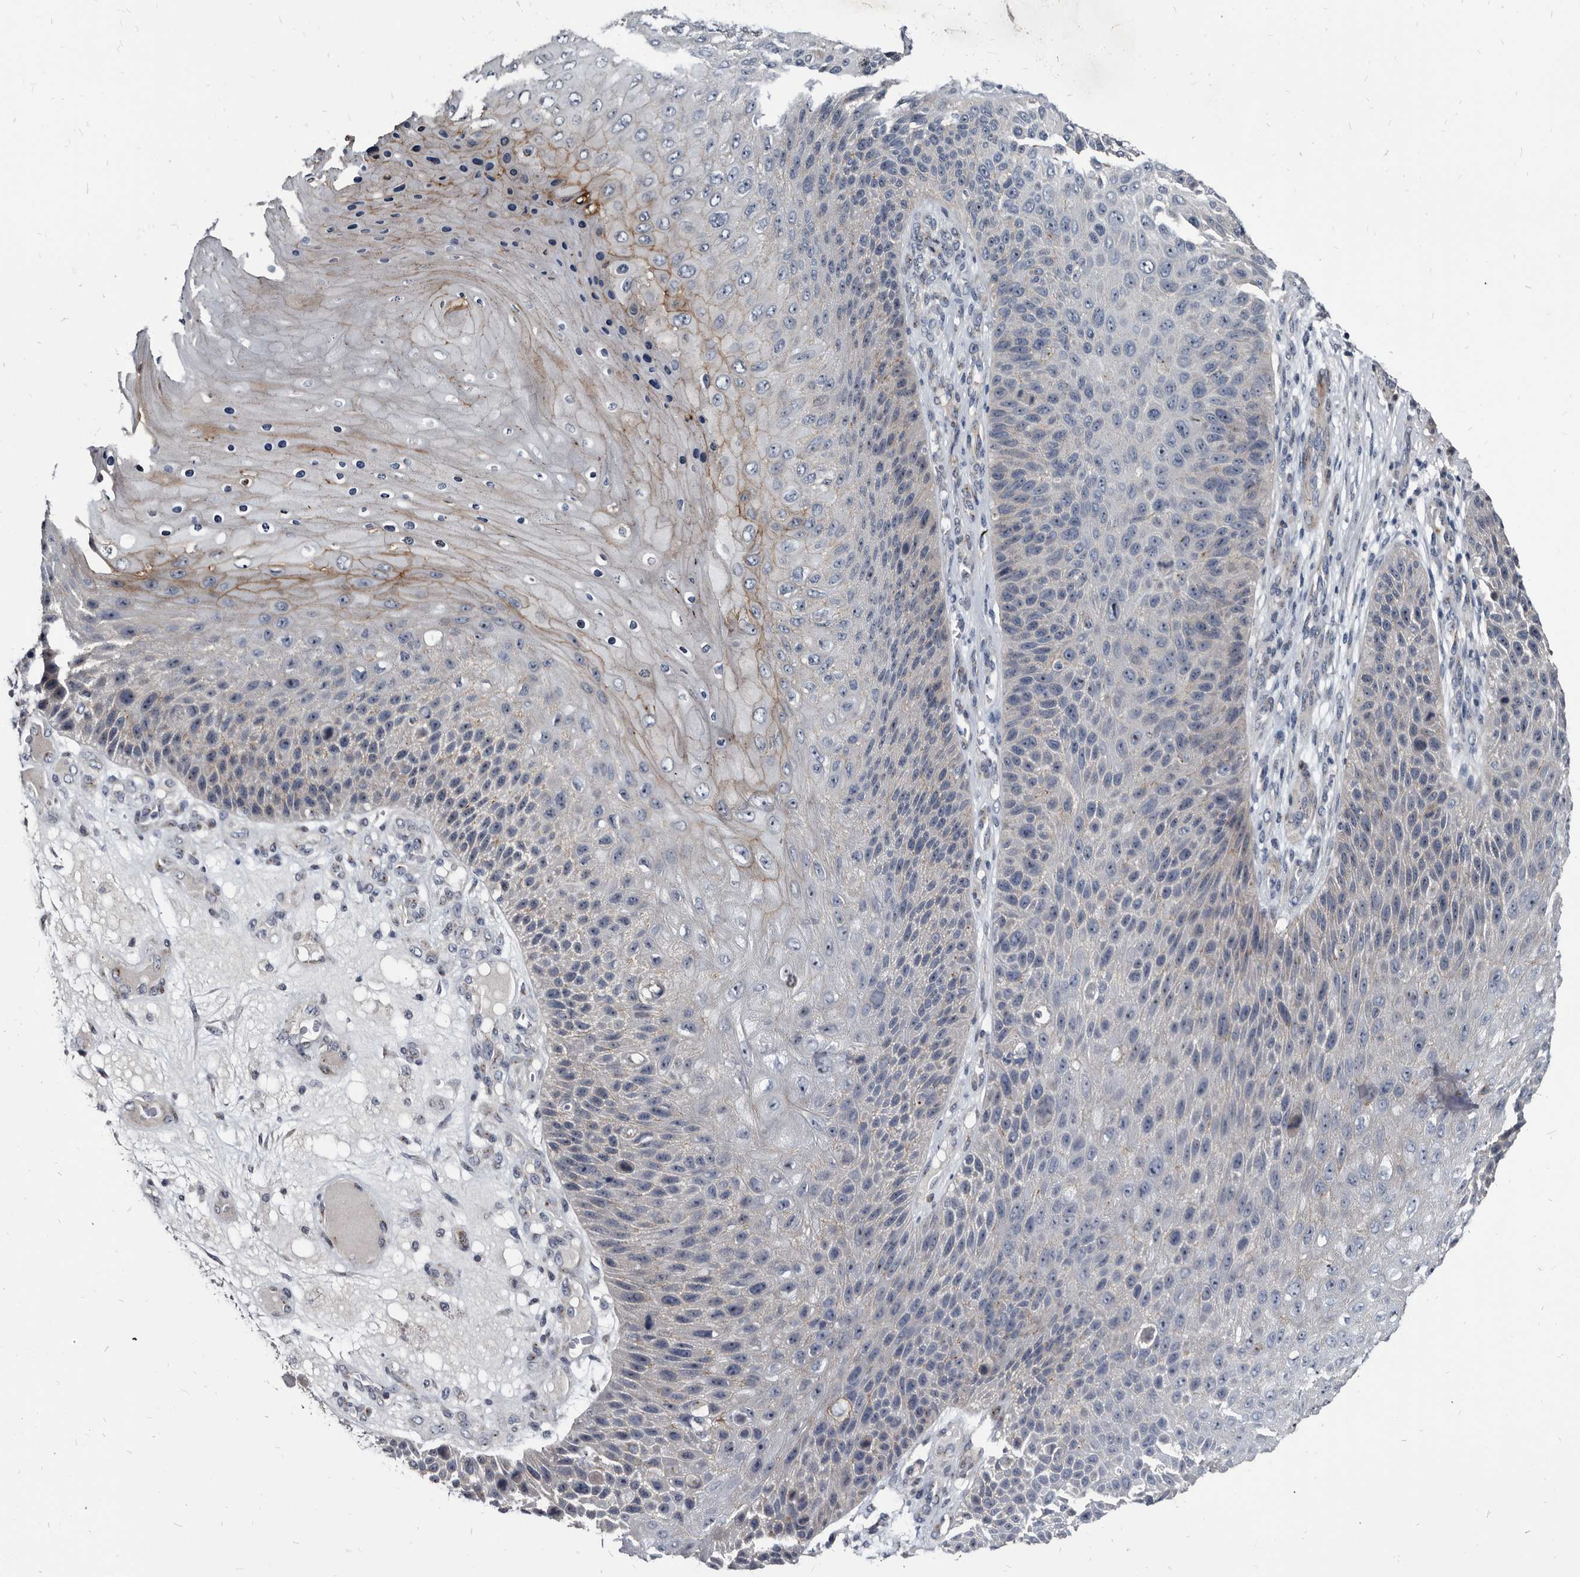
{"staining": {"intensity": "negative", "quantity": "none", "location": "none"}, "tissue": "skin cancer", "cell_type": "Tumor cells", "image_type": "cancer", "snomed": [{"axis": "morphology", "description": "Squamous cell carcinoma, NOS"}, {"axis": "topography", "description": "Skin"}], "caption": "Immunohistochemical staining of skin cancer displays no significant staining in tumor cells.", "gene": "PRSS8", "patient": {"sex": "female", "age": 88}}